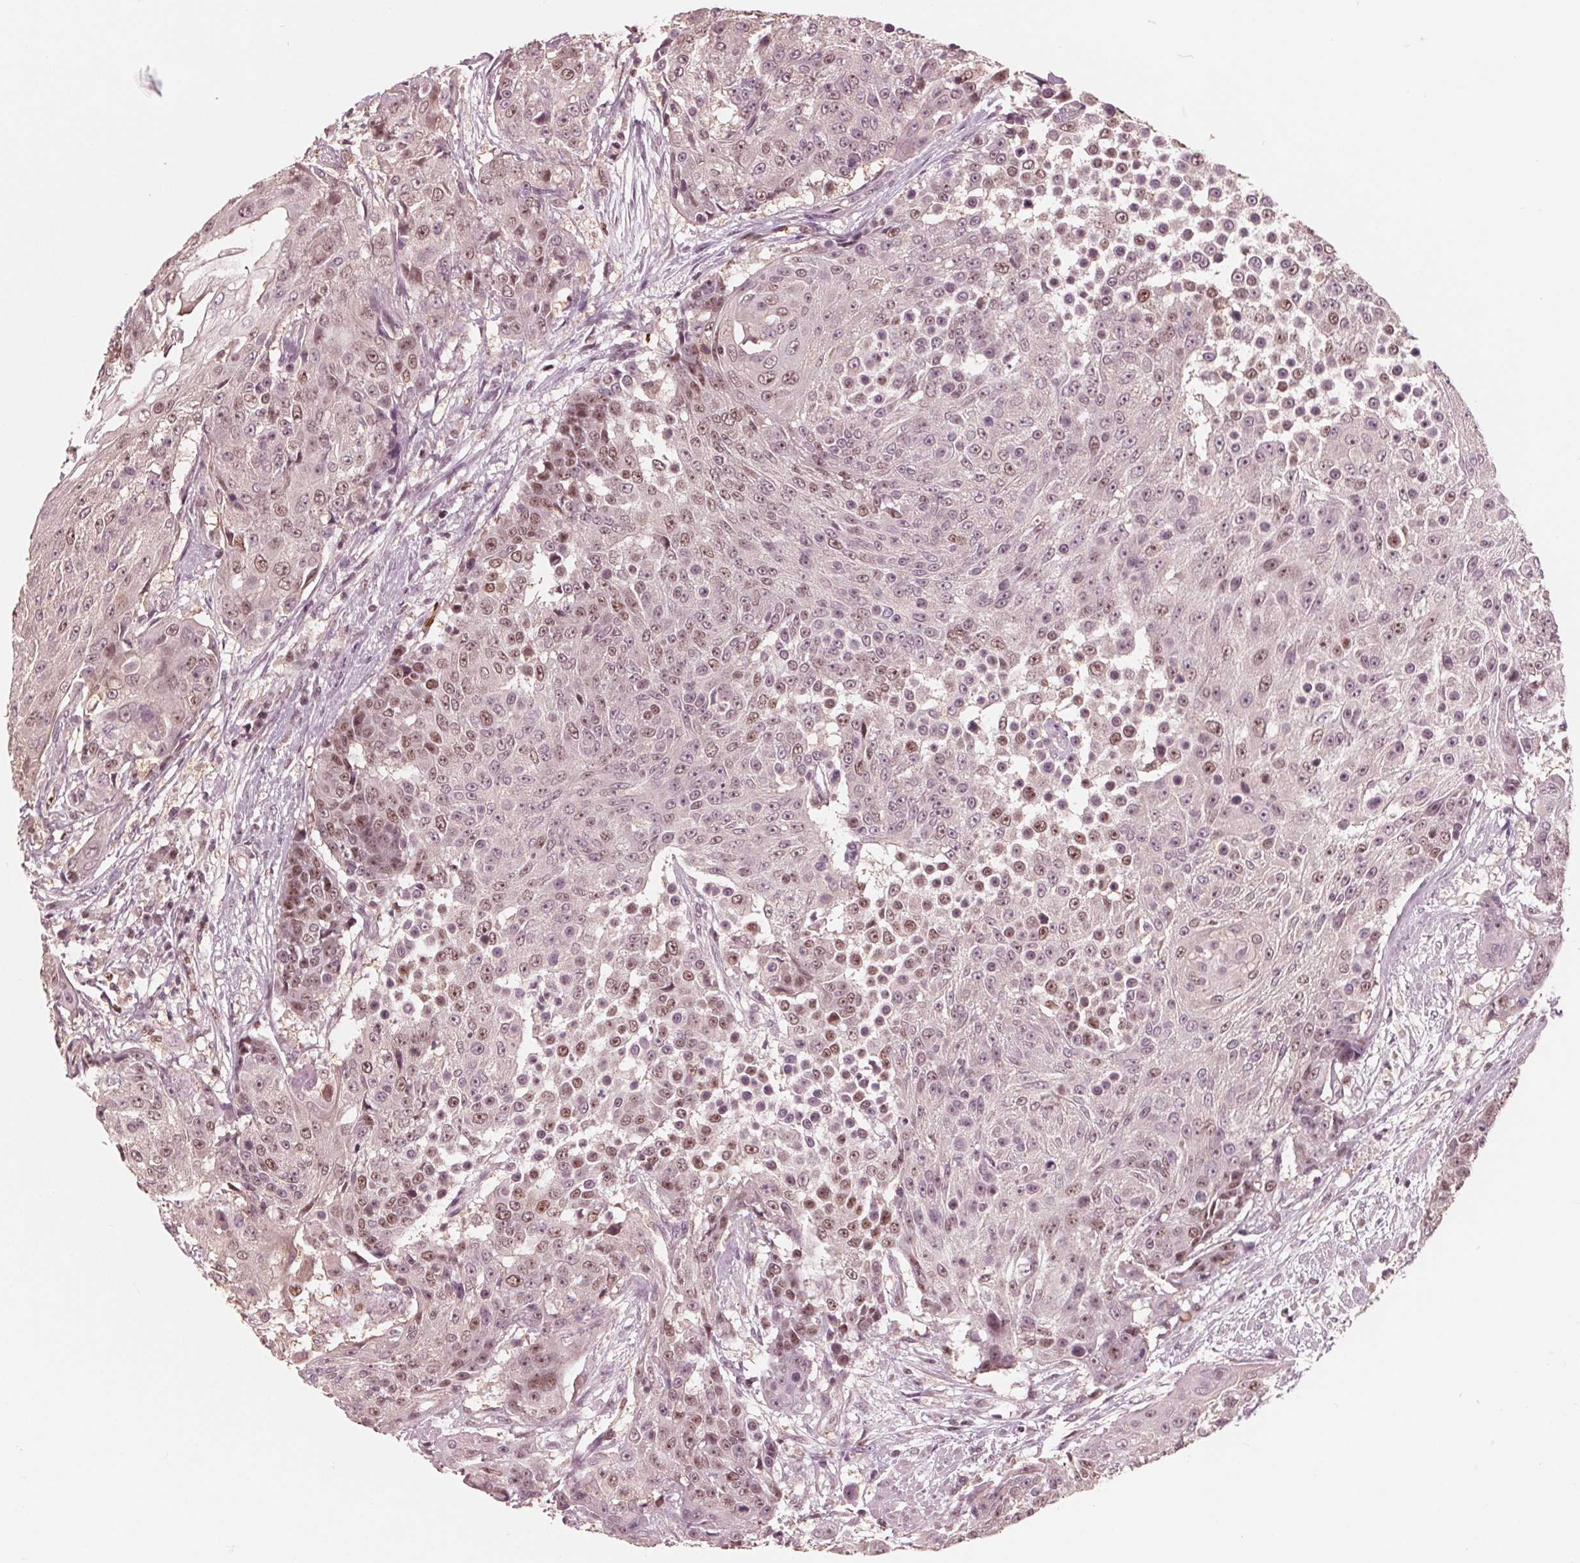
{"staining": {"intensity": "moderate", "quantity": "25%-75%", "location": "nuclear"}, "tissue": "urothelial cancer", "cell_type": "Tumor cells", "image_type": "cancer", "snomed": [{"axis": "morphology", "description": "Urothelial carcinoma, High grade"}, {"axis": "topography", "description": "Urinary bladder"}], "caption": "Immunohistochemical staining of human urothelial cancer demonstrates medium levels of moderate nuclear staining in about 25%-75% of tumor cells.", "gene": "HIRIP3", "patient": {"sex": "female", "age": 63}}